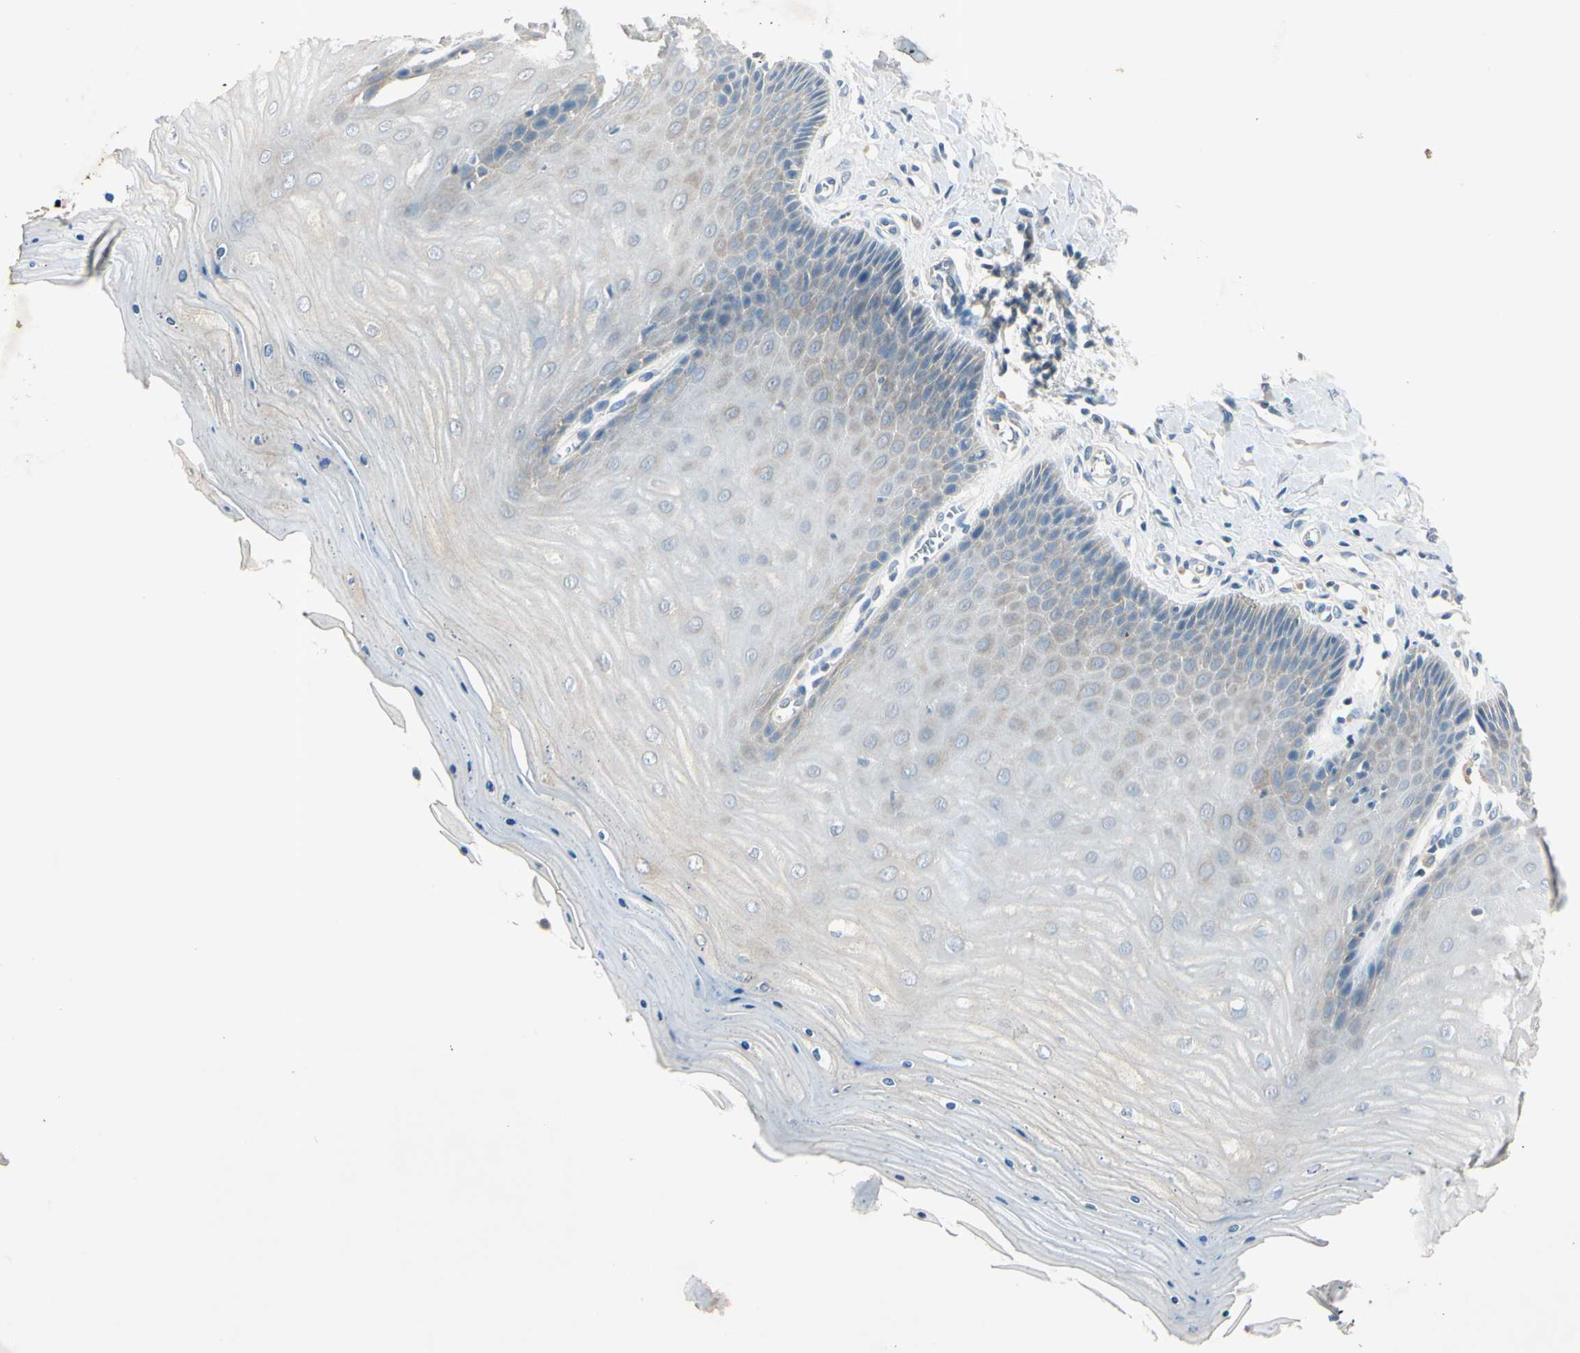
{"staining": {"intensity": "weak", "quantity": "<25%", "location": "cytoplasmic/membranous"}, "tissue": "cervix", "cell_type": "Squamous epithelial cells", "image_type": "normal", "snomed": [{"axis": "morphology", "description": "Normal tissue, NOS"}, {"axis": "topography", "description": "Cervix"}], "caption": "This is an immunohistochemistry (IHC) histopathology image of benign cervix. There is no expression in squamous epithelial cells.", "gene": "AATK", "patient": {"sex": "female", "age": 55}}